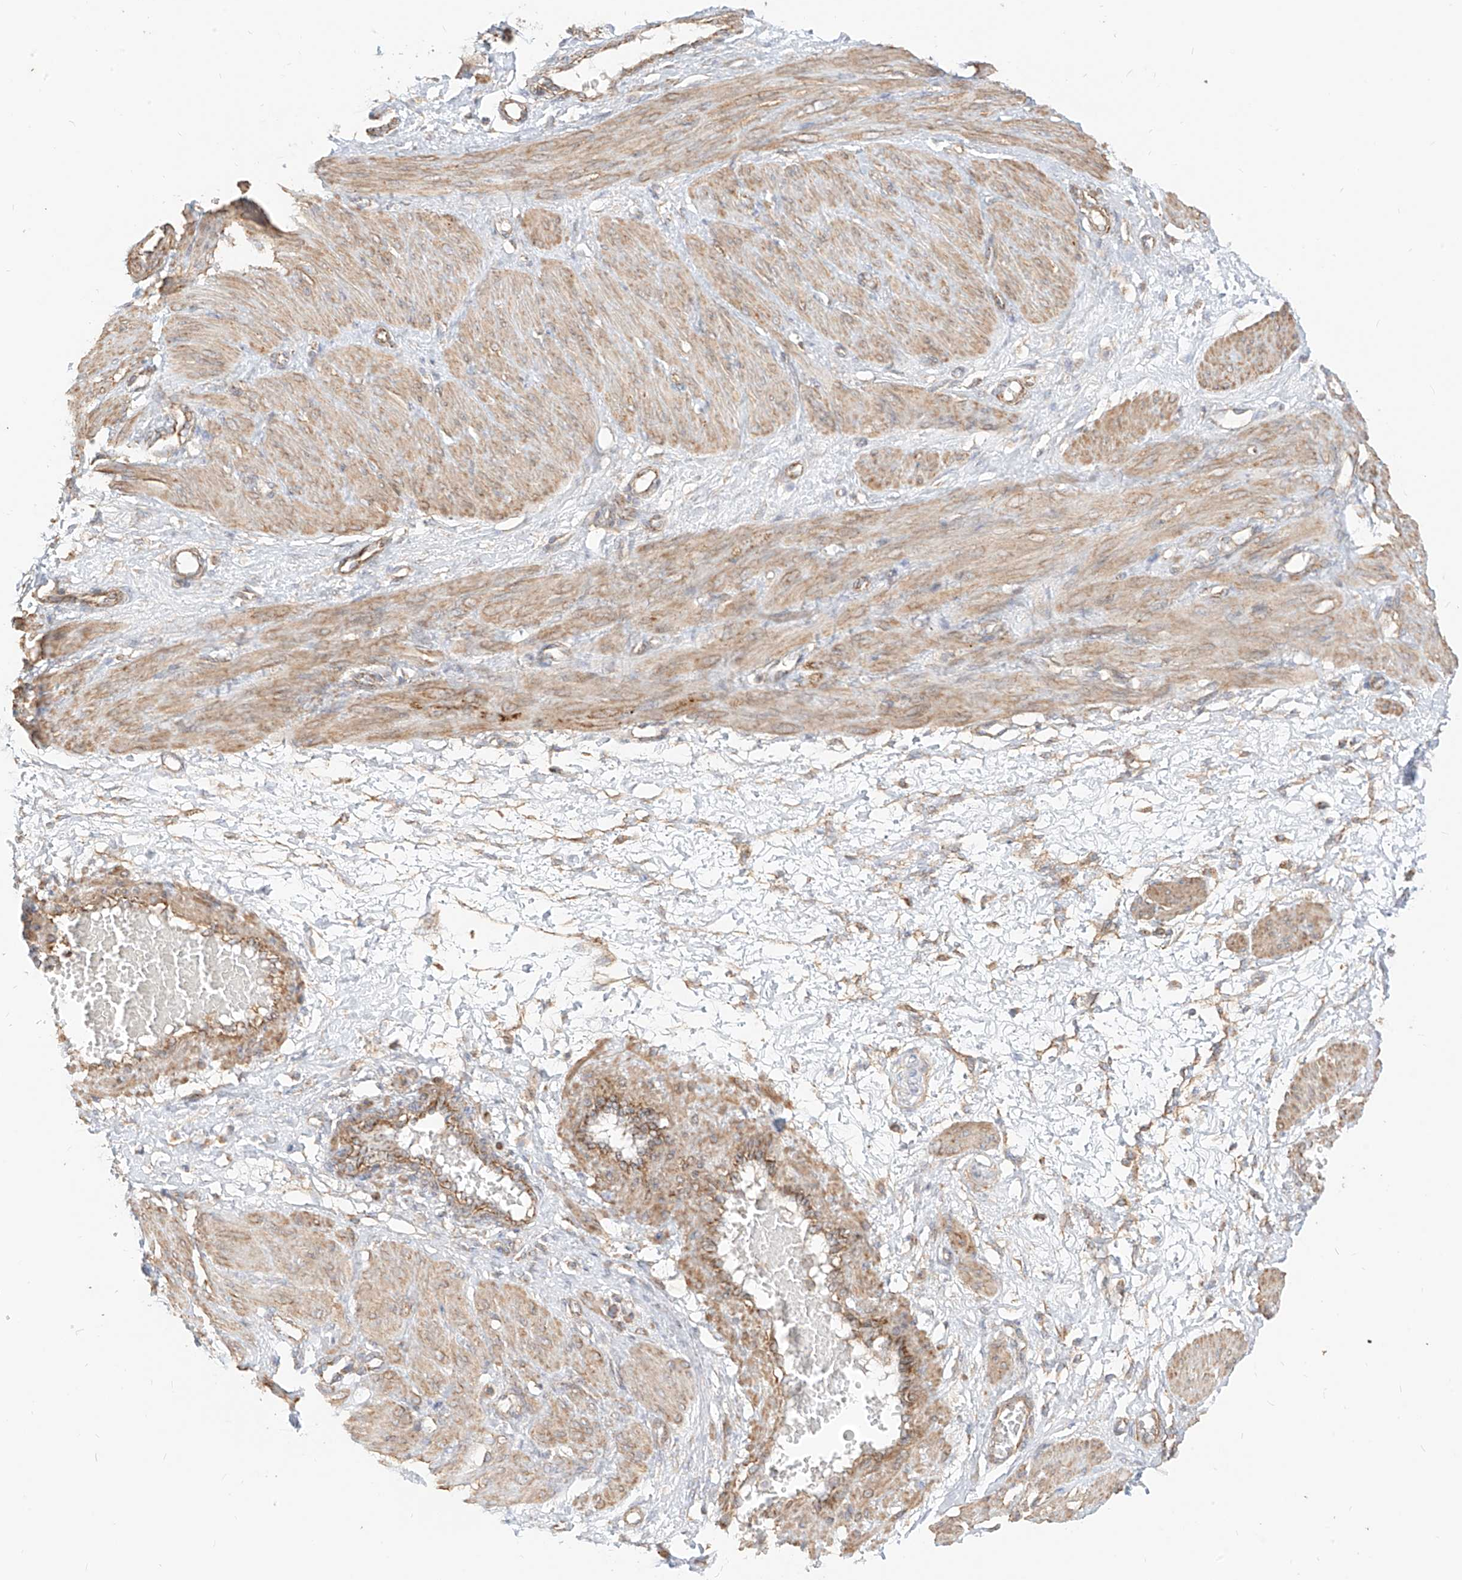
{"staining": {"intensity": "moderate", "quantity": ">75%", "location": "cytoplasmic/membranous"}, "tissue": "smooth muscle", "cell_type": "Smooth muscle cells", "image_type": "normal", "snomed": [{"axis": "morphology", "description": "Normal tissue, NOS"}, {"axis": "topography", "description": "Endometrium"}], "caption": "A brown stain labels moderate cytoplasmic/membranous positivity of a protein in smooth muscle cells of unremarkable human smooth muscle. (DAB IHC, brown staining for protein, blue staining for nuclei).", "gene": "PLCL1", "patient": {"sex": "female", "age": 33}}